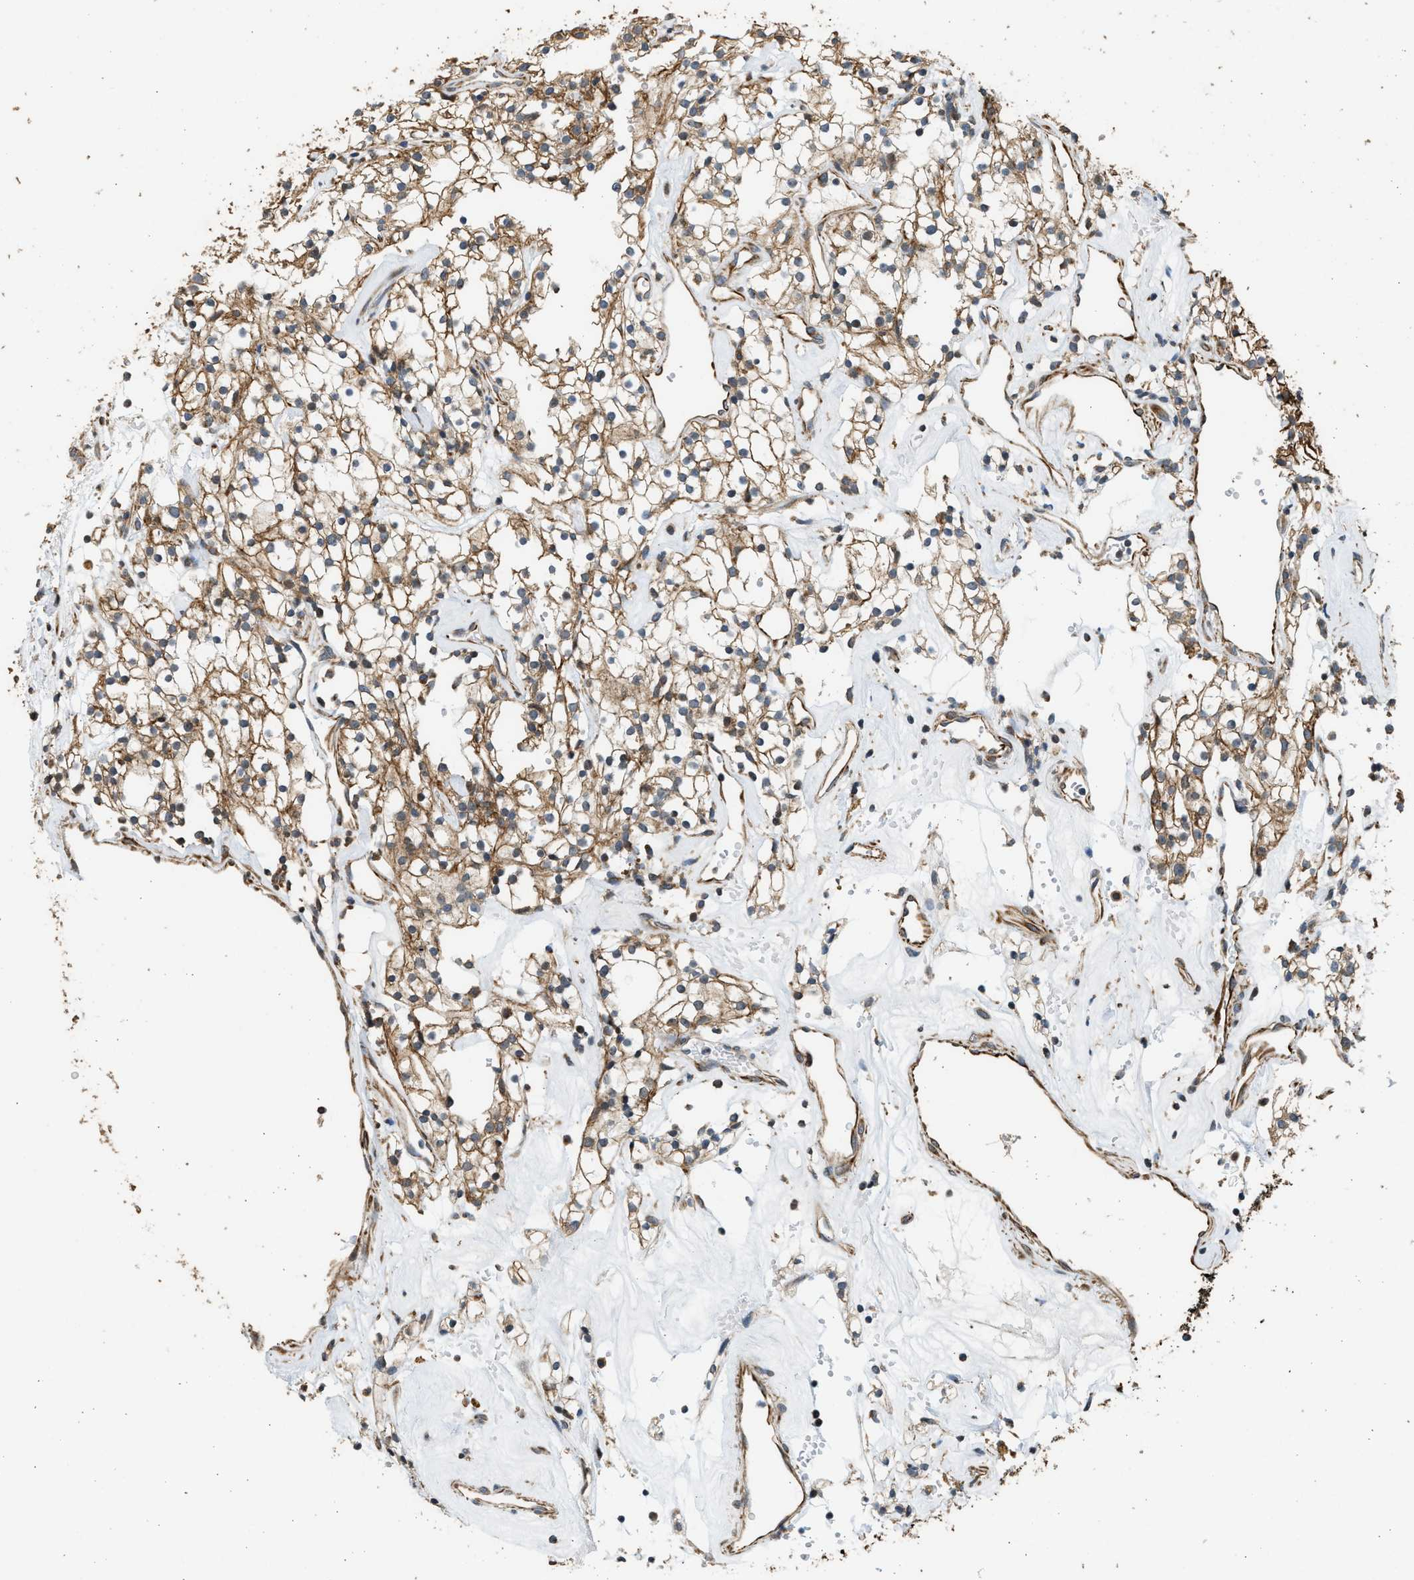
{"staining": {"intensity": "moderate", "quantity": ">75%", "location": "cytoplasmic/membranous"}, "tissue": "renal cancer", "cell_type": "Tumor cells", "image_type": "cancer", "snomed": [{"axis": "morphology", "description": "Adenocarcinoma, NOS"}, {"axis": "topography", "description": "Kidney"}], "caption": "Tumor cells display medium levels of moderate cytoplasmic/membranous staining in approximately >75% of cells in adenocarcinoma (renal).", "gene": "PCLO", "patient": {"sex": "male", "age": 59}}